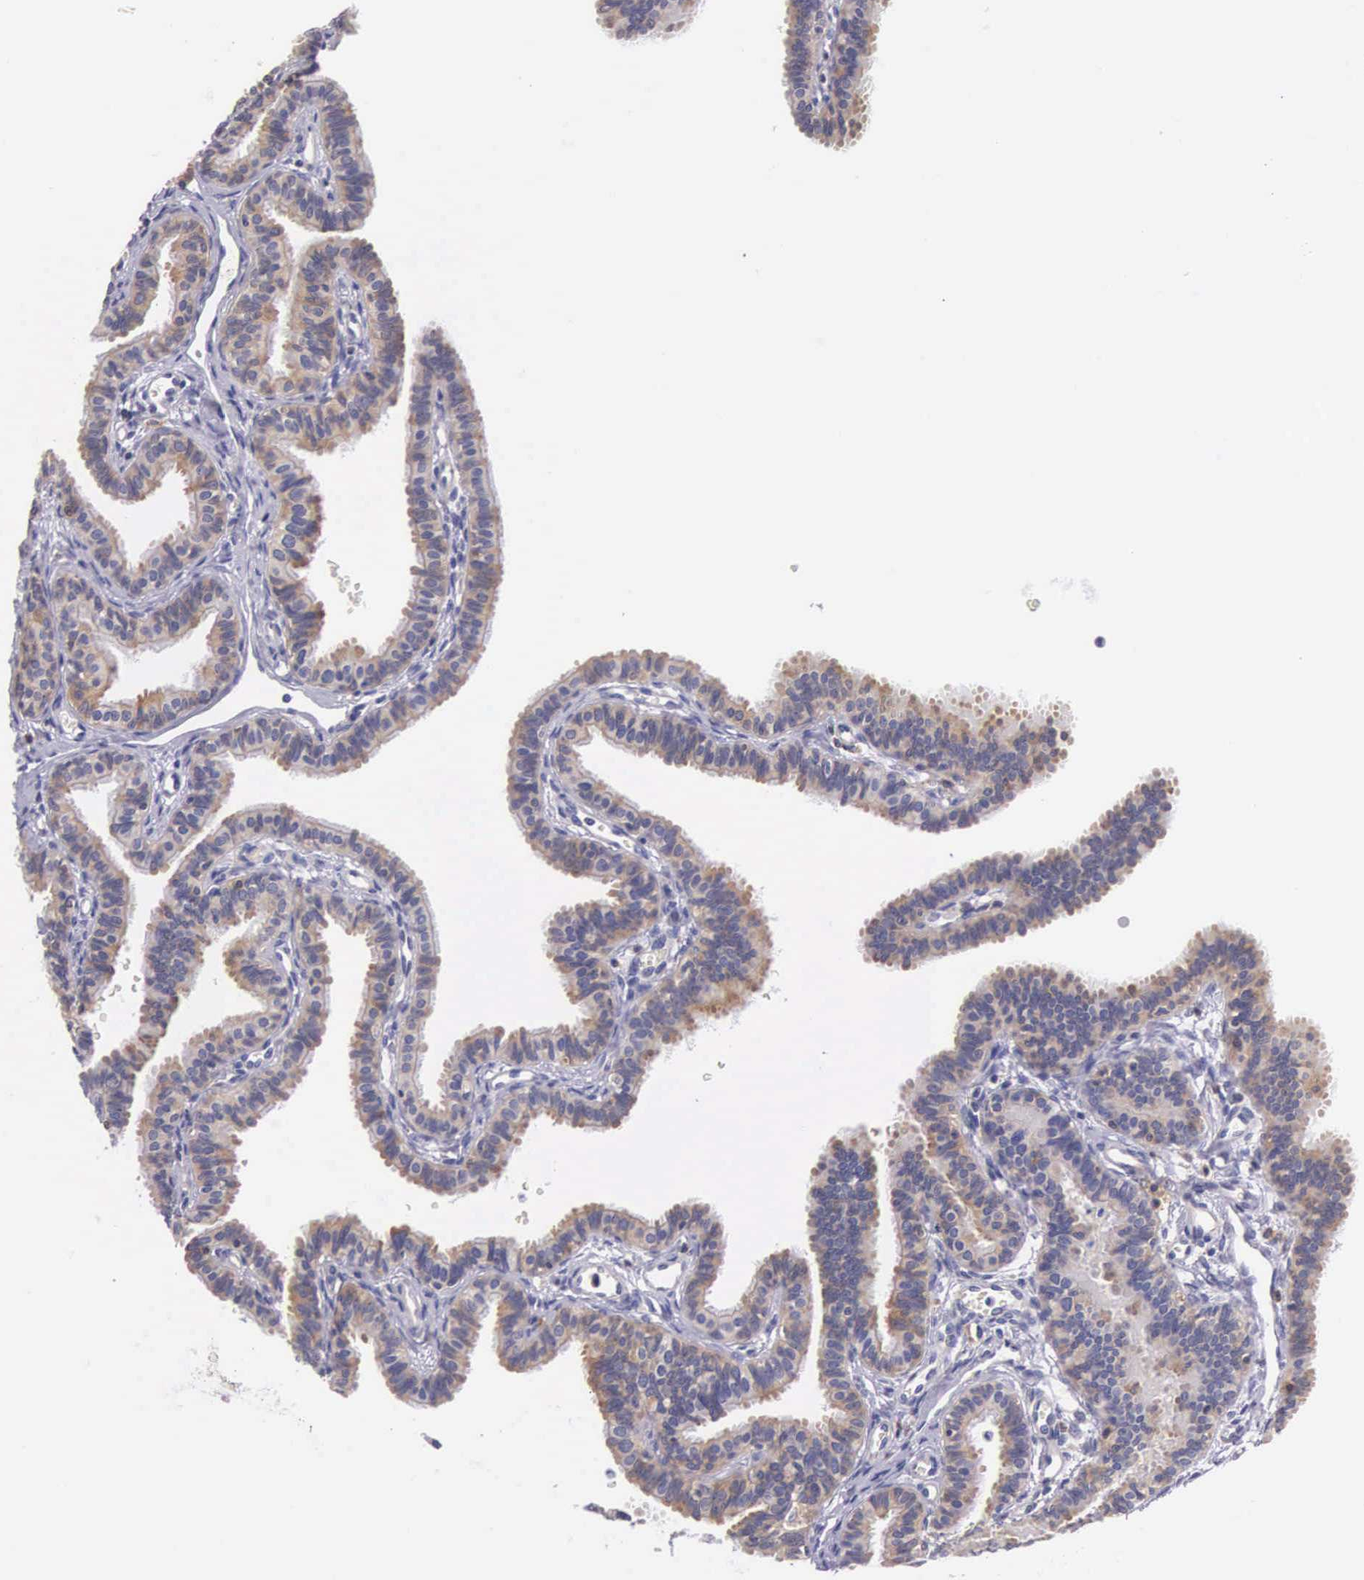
{"staining": {"intensity": "moderate", "quantity": "25%-75%", "location": "cytoplasmic/membranous"}, "tissue": "fallopian tube", "cell_type": "Glandular cells", "image_type": "normal", "snomed": [{"axis": "morphology", "description": "Normal tissue, NOS"}, {"axis": "topography", "description": "Fallopian tube"}], "caption": "A high-resolution image shows immunohistochemistry (IHC) staining of unremarkable fallopian tube, which demonstrates moderate cytoplasmic/membranous positivity in about 25%-75% of glandular cells. Using DAB (brown) and hematoxylin (blue) stains, captured at high magnification using brightfield microscopy.", "gene": "OSBPL3", "patient": {"sex": "female", "age": 32}}